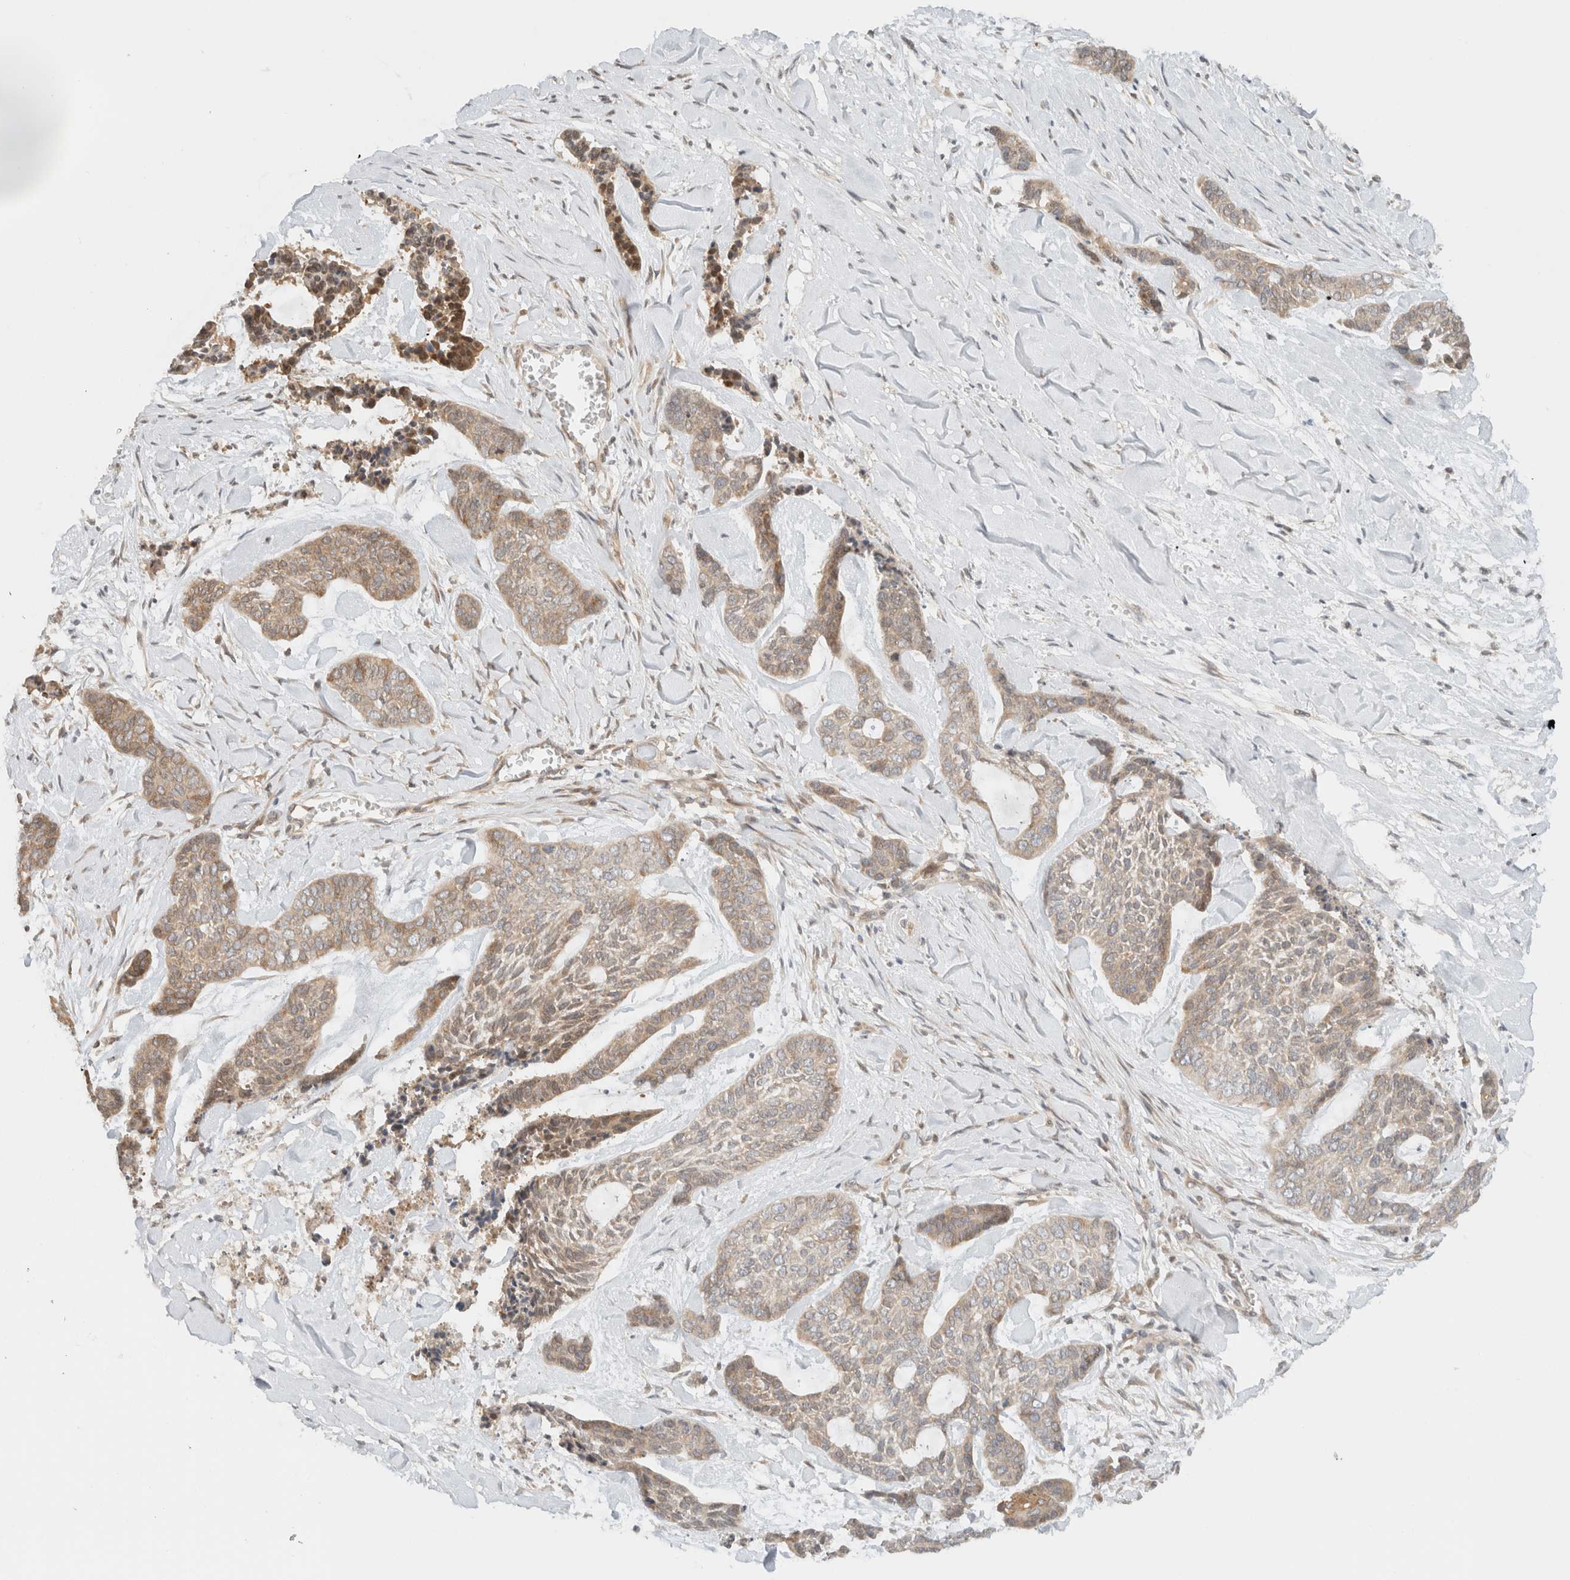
{"staining": {"intensity": "weak", "quantity": "25%-75%", "location": "cytoplasmic/membranous"}, "tissue": "skin cancer", "cell_type": "Tumor cells", "image_type": "cancer", "snomed": [{"axis": "morphology", "description": "Basal cell carcinoma"}, {"axis": "topography", "description": "Skin"}], "caption": "Immunohistochemical staining of basal cell carcinoma (skin) displays low levels of weak cytoplasmic/membranous staining in approximately 25%-75% of tumor cells.", "gene": "ARFGEF2", "patient": {"sex": "female", "age": 64}}